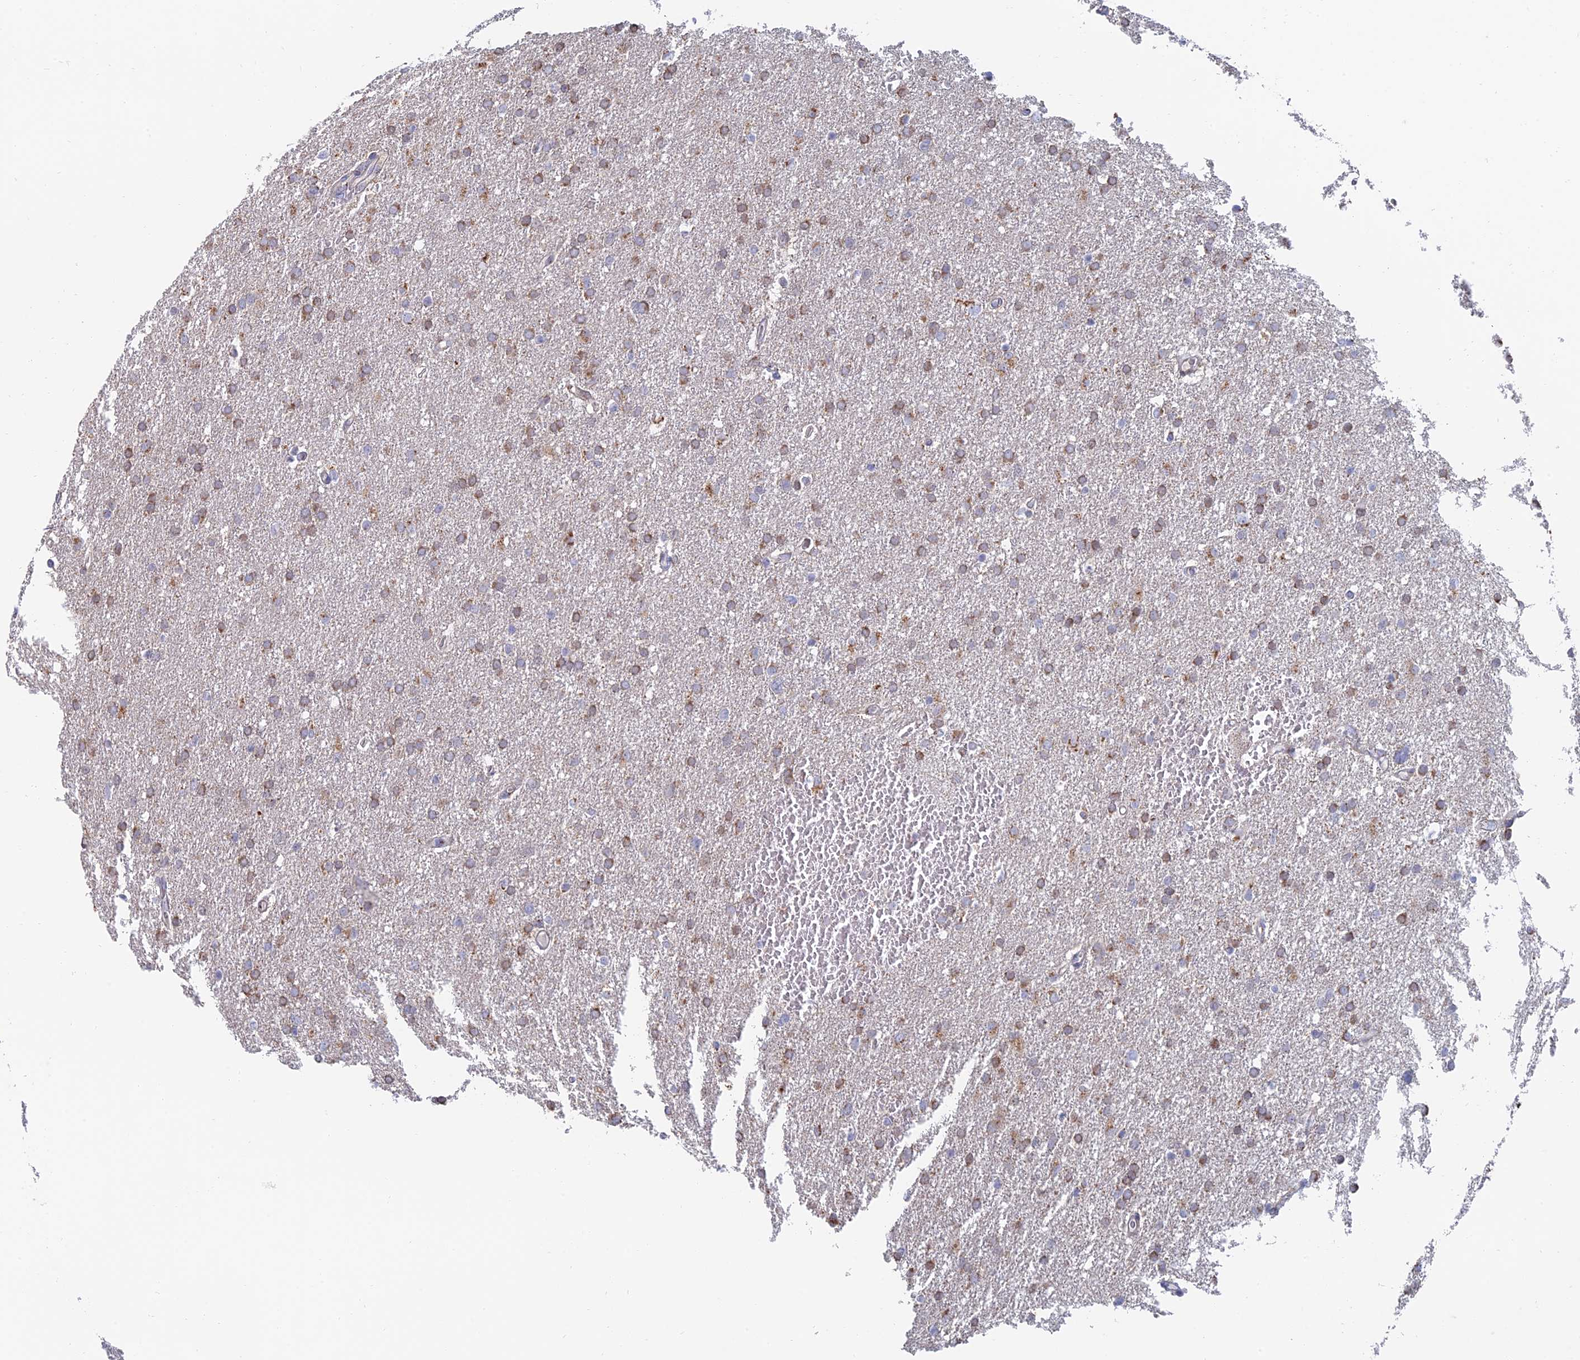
{"staining": {"intensity": "moderate", "quantity": ">75%", "location": "cytoplasmic/membranous"}, "tissue": "glioma", "cell_type": "Tumor cells", "image_type": "cancer", "snomed": [{"axis": "morphology", "description": "Glioma, malignant, High grade"}, {"axis": "topography", "description": "Cerebral cortex"}], "caption": "Glioma stained for a protein shows moderate cytoplasmic/membranous positivity in tumor cells. Immunohistochemistry stains the protein of interest in brown and the nuclei are stained blue.", "gene": "HS2ST1", "patient": {"sex": "female", "age": 36}}